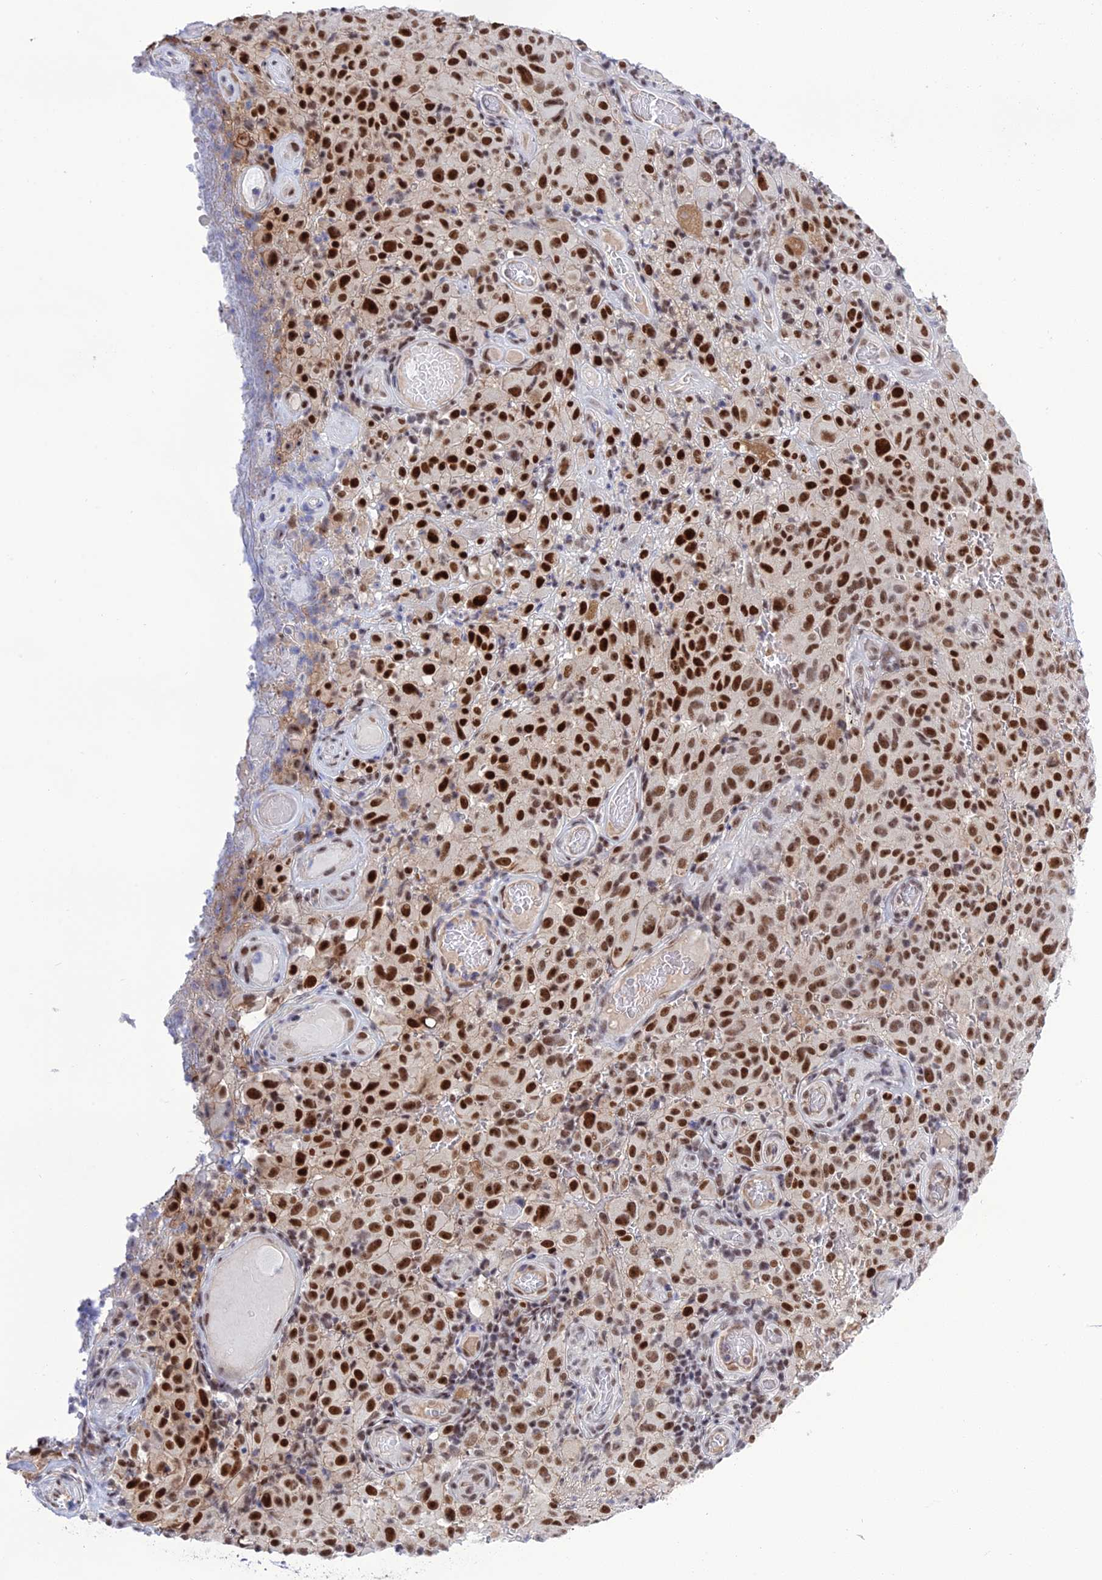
{"staining": {"intensity": "strong", "quantity": ">75%", "location": "nuclear"}, "tissue": "melanoma", "cell_type": "Tumor cells", "image_type": "cancer", "snomed": [{"axis": "morphology", "description": "Malignant melanoma, NOS"}, {"axis": "topography", "description": "Skin"}], "caption": "This is an image of immunohistochemistry staining of melanoma, which shows strong staining in the nuclear of tumor cells.", "gene": "TCEA1", "patient": {"sex": "female", "age": 82}}